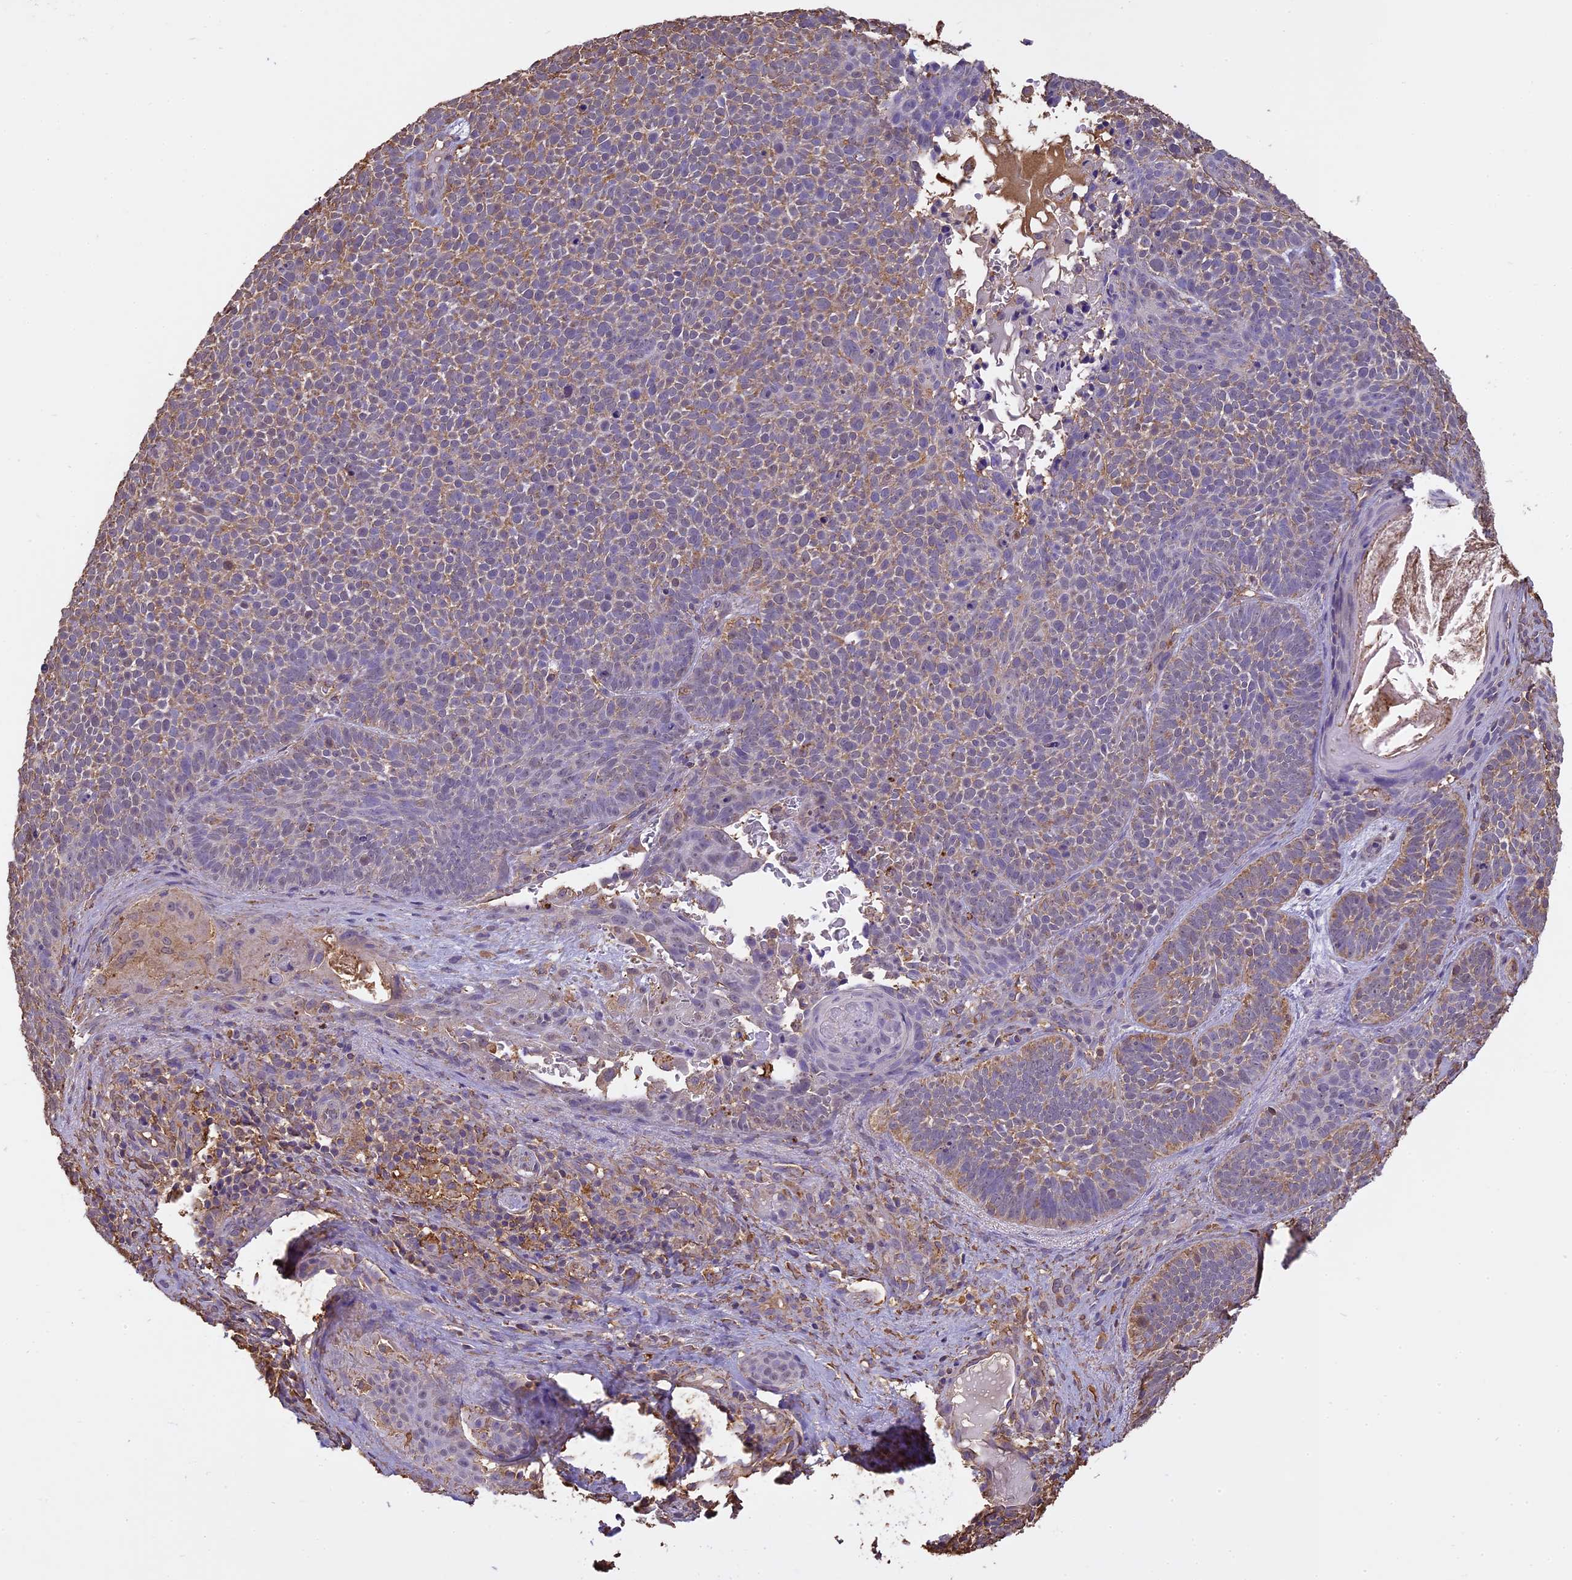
{"staining": {"intensity": "moderate", "quantity": "<25%", "location": "cytoplasmic/membranous"}, "tissue": "skin cancer", "cell_type": "Tumor cells", "image_type": "cancer", "snomed": [{"axis": "morphology", "description": "Basal cell carcinoma"}, {"axis": "topography", "description": "Skin"}], "caption": "Skin cancer tissue displays moderate cytoplasmic/membranous expression in approximately <25% of tumor cells The protein of interest is shown in brown color, while the nuclei are stained blue.", "gene": "ARHGAP19", "patient": {"sex": "male", "age": 85}}